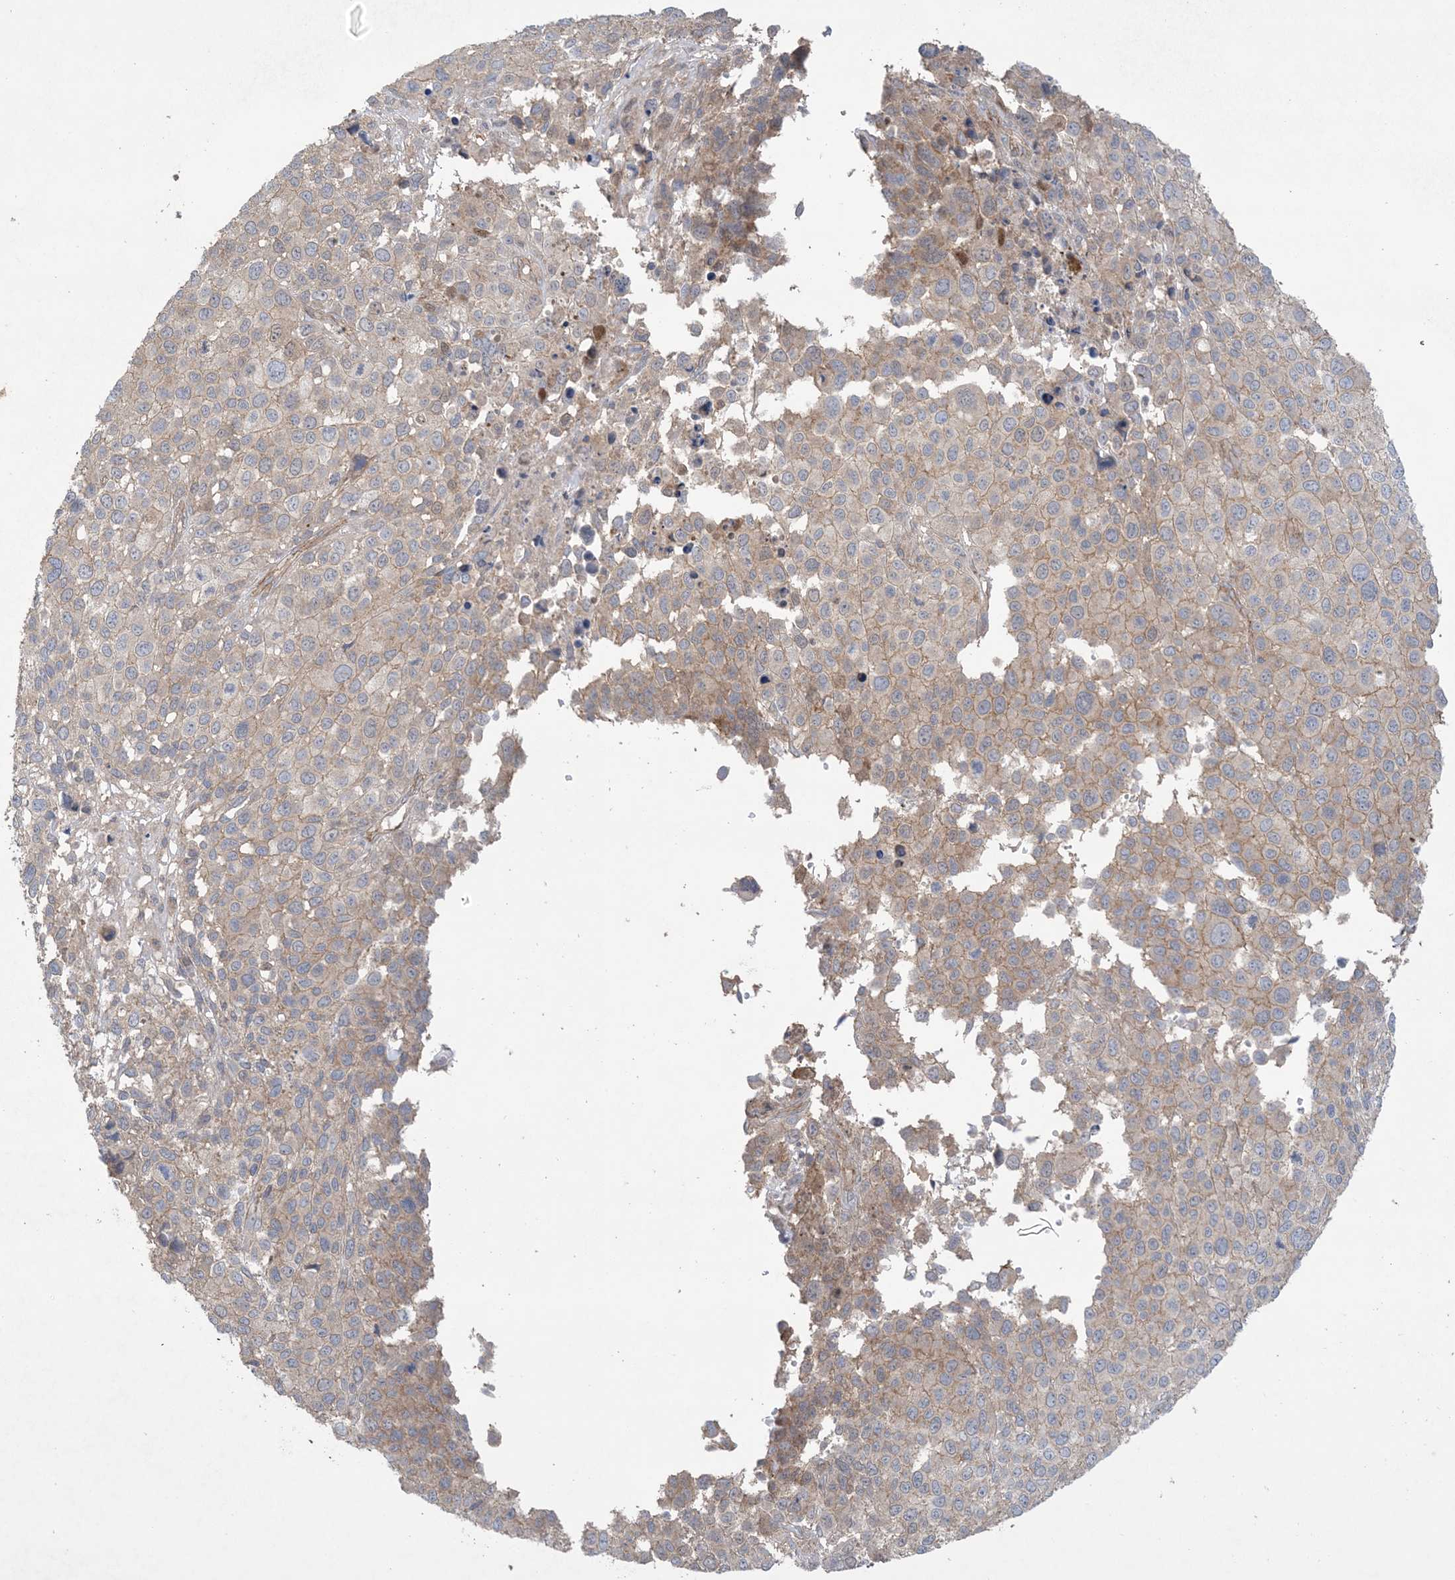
{"staining": {"intensity": "moderate", "quantity": "<25%", "location": "cytoplasmic/membranous"}, "tissue": "melanoma", "cell_type": "Tumor cells", "image_type": "cancer", "snomed": [{"axis": "morphology", "description": "Malignant melanoma, NOS"}, {"axis": "topography", "description": "Skin of trunk"}], "caption": "Brown immunohistochemical staining in malignant melanoma displays moderate cytoplasmic/membranous staining in approximately <25% of tumor cells.", "gene": "CCNY", "patient": {"sex": "male", "age": 71}}